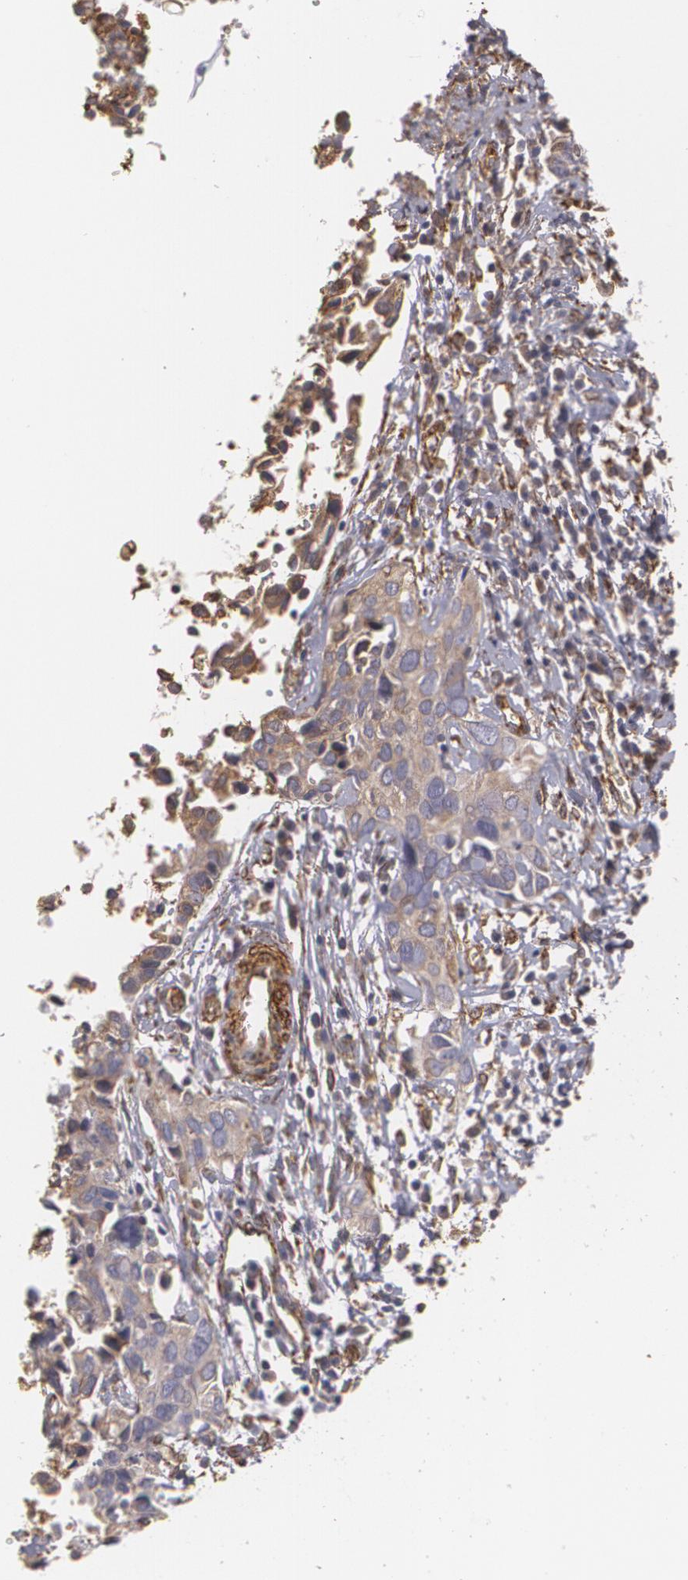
{"staining": {"intensity": "weak", "quantity": ">75%", "location": "cytoplasmic/membranous"}, "tissue": "cervical cancer", "cell_type": "Tumor cells", "image_type": "cancer", "snomed": [{"axis": "morphology", "description": "Normal tissue, NOS"}, {"axis": "morphology", "description": "Squamous cell carcinoma, NOS"}, {"axis": "topography", "description": "Cervix"}], "caption": "Protein staining by IHC demonstrates weak cytoplasmic/membranous staining in approximately >75% of tumor cells in cervical cancer (squamous cell carcinoma).", "gene": "CYB5R3", "patient": {"sex": "female", "age": 45}}